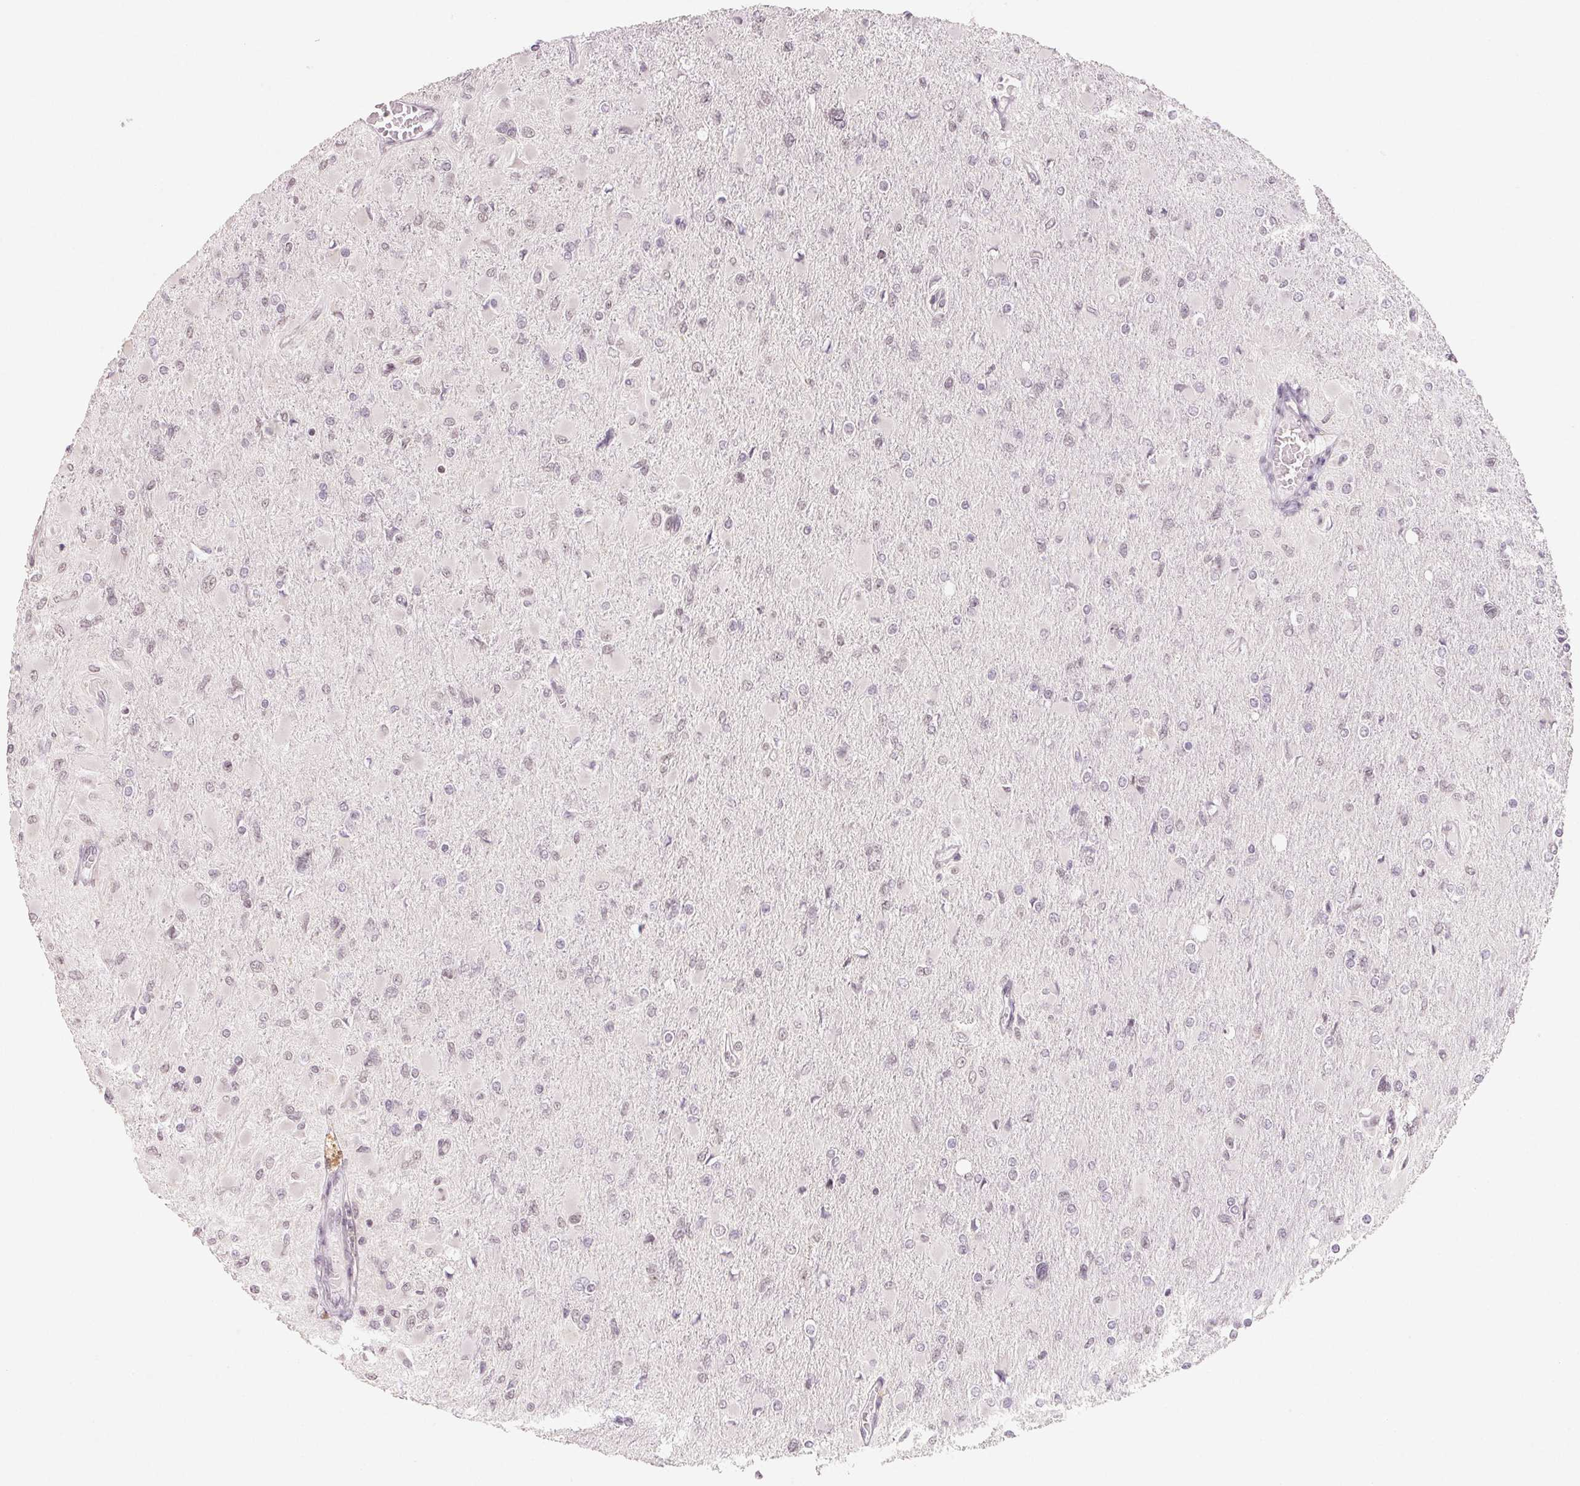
{"staining": {"intensity": "negative", "quantity": "none", "location": "none"}, "tissue": "glioma", "cell_type": "Tumor cells", "image_type": "cancer", "snomed": [{"axis": "morphology", "description": "Glioma, malignant, High grade"}, {"axis": "topography", "description": "Cerebral cortex"}], "caption": "This is a photomicrograph of immunohistochemistry (IHC) staining of malignant glioma (high-grade), which shows no staining in tumor cells. (DAB immunohistochemistry with hematoxylin counter stain).", "gene": "NXF3", "patient": {"sex": "female", "age": 36}}